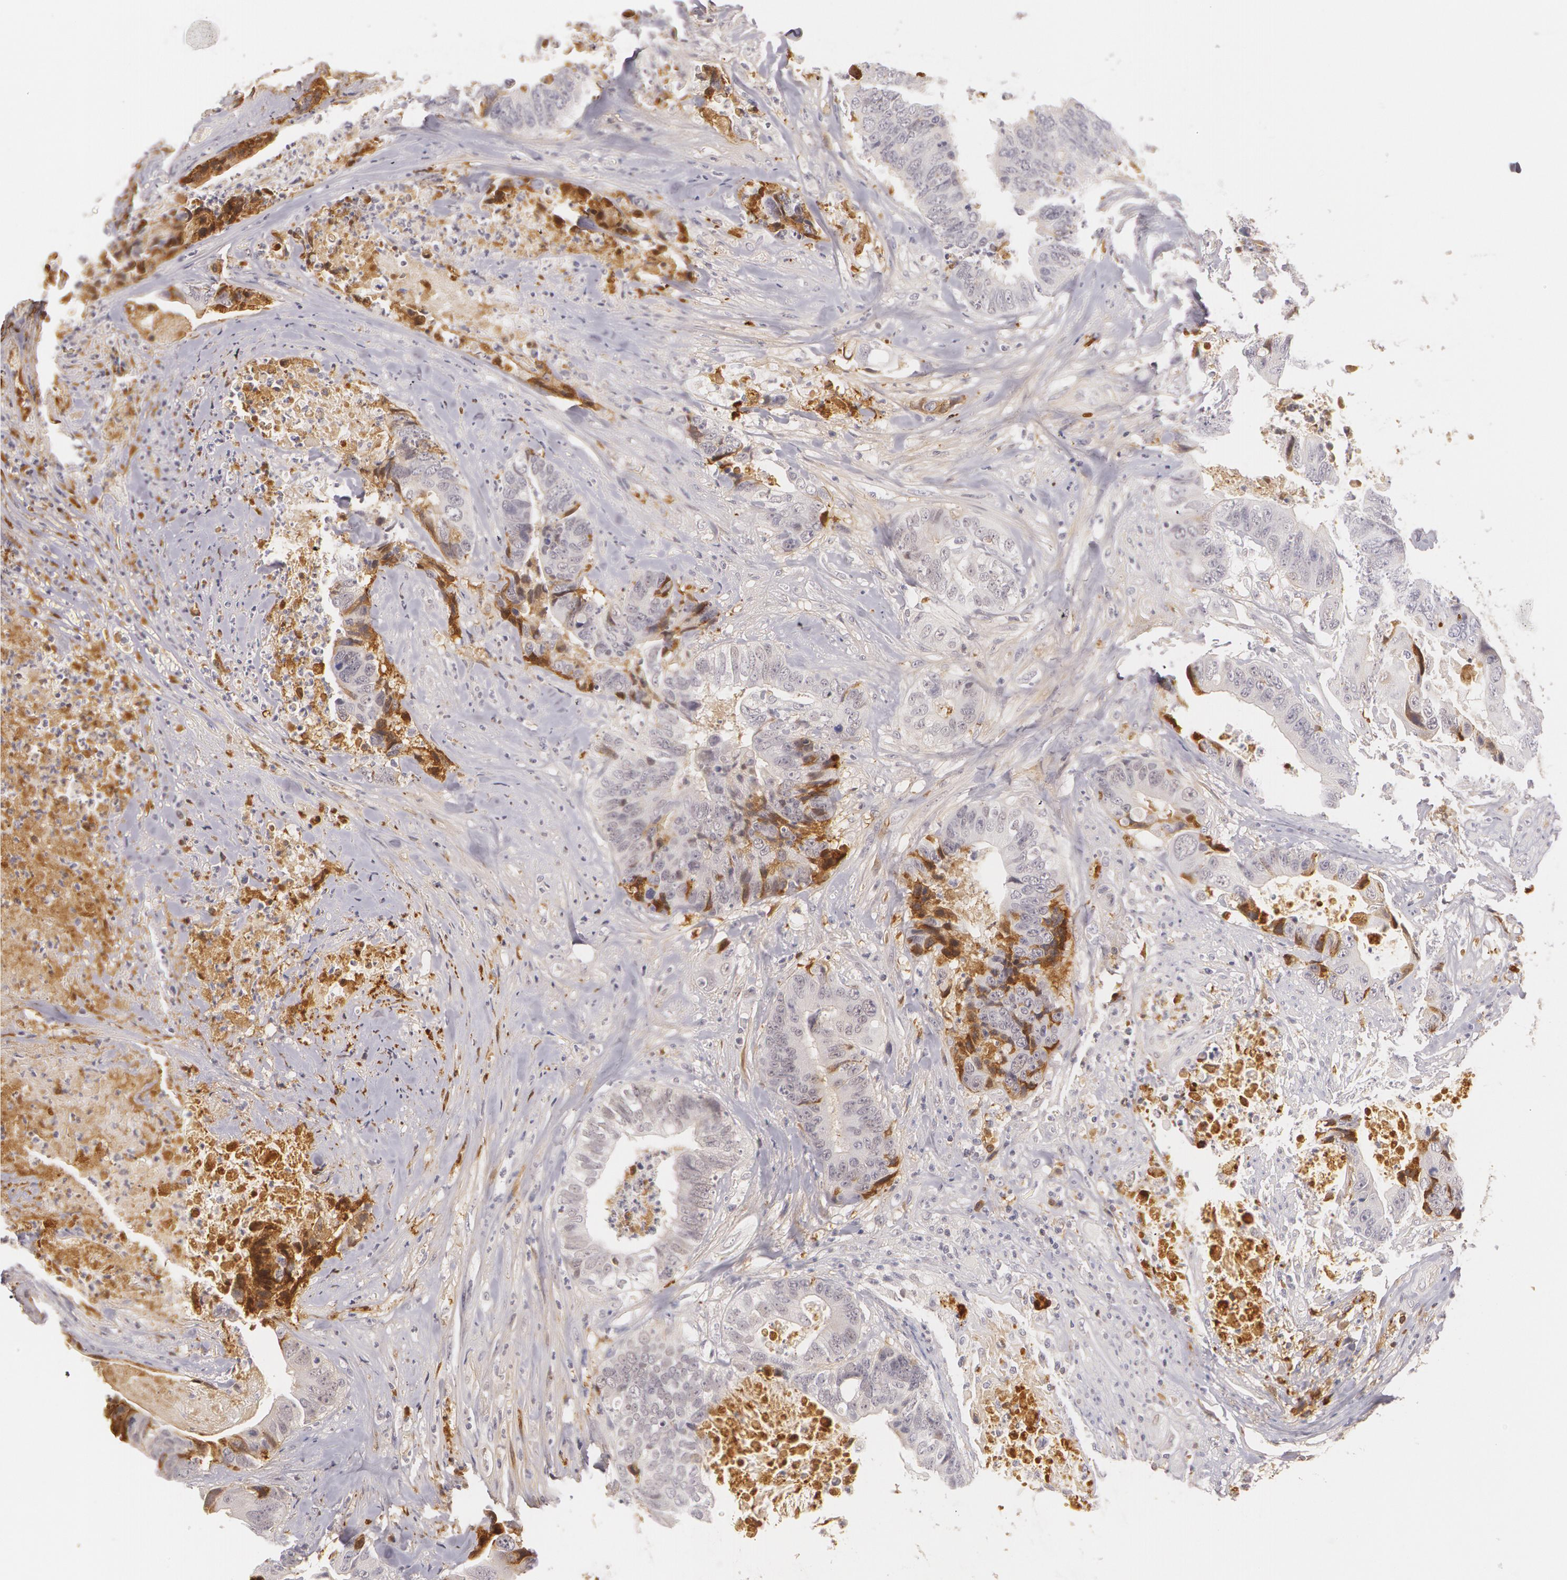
{"staining": {"intensity": "moderate", "quantity": "<25%", "location": "cytoplasmic/membranous"}, "tissue": "colorectal cancer", "cell_type": "Tumor cells", "image_type": "cancer", "snomed": [{"axis": "morphology", "description": "Adenocarcinoma, NOS"}, {"axis": "topography", "description": "Rectum"}], "caption": "Colorectal cancer (adenocarcinoma) stained for a protein (brown) demonstrates moderate cytoplasmic/membranous positive positivity in about <25% of tumor cells.", "gene": "LBP", "patient": {"sex": "female", "age": 65}}